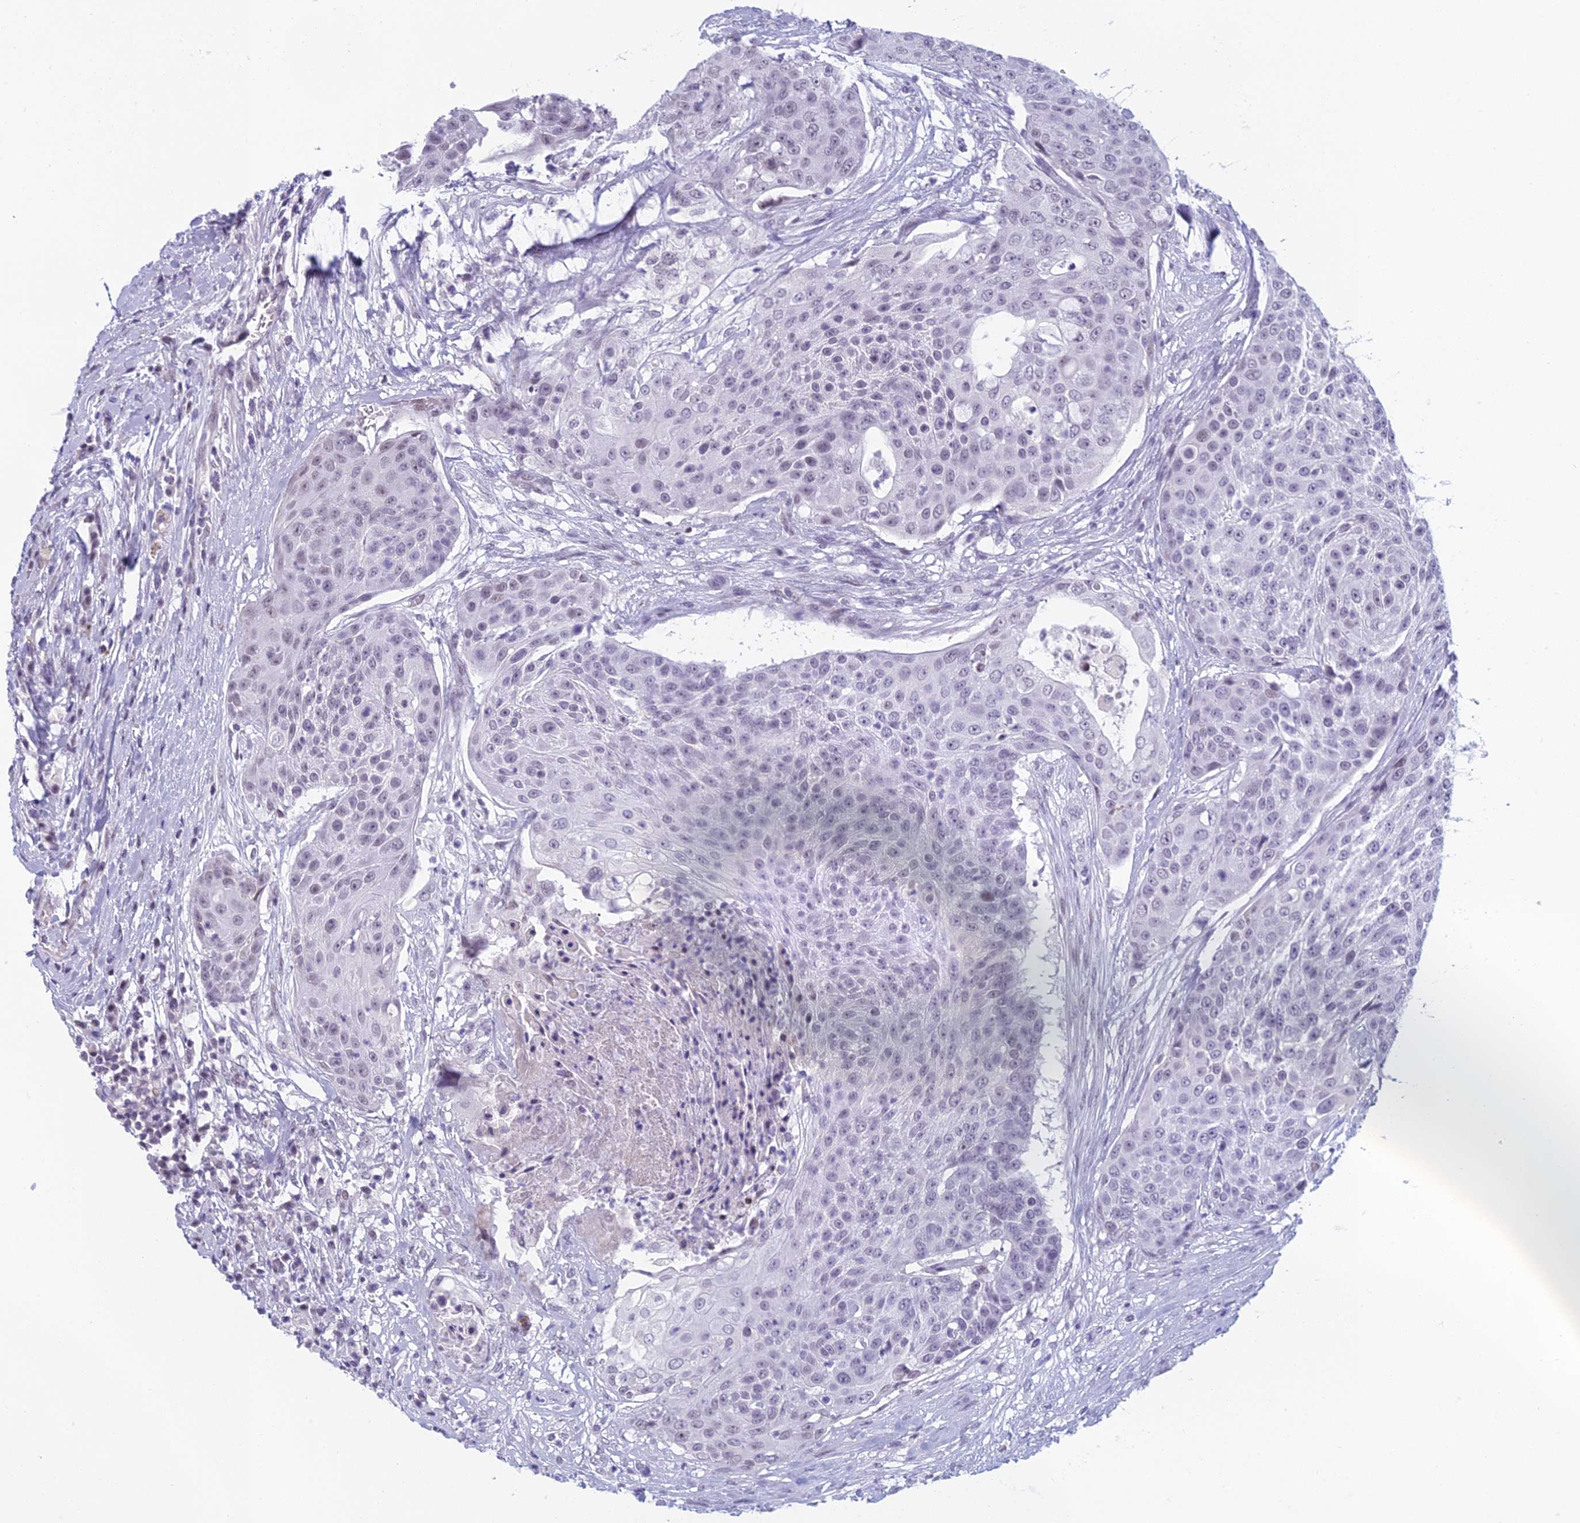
{"staining": {"intensity": "negative", "quantity": "none", "location": "none"}, "tissue": "urothelial cancer", "cell_type": "Tumor cells", "image_type": "cancer", "snomed": [{"axis": "morphology", "description": "Urothelial carcinoma, High grade"}, {"axis": "topography", "description": "Urinary bladder"}], "caption": "Protein analysis of high-grade urothelial carcinoma displays no significant staining in tumor cells.", "gene": "RGS17", "patient": {"sex": "female", "age": 63}}